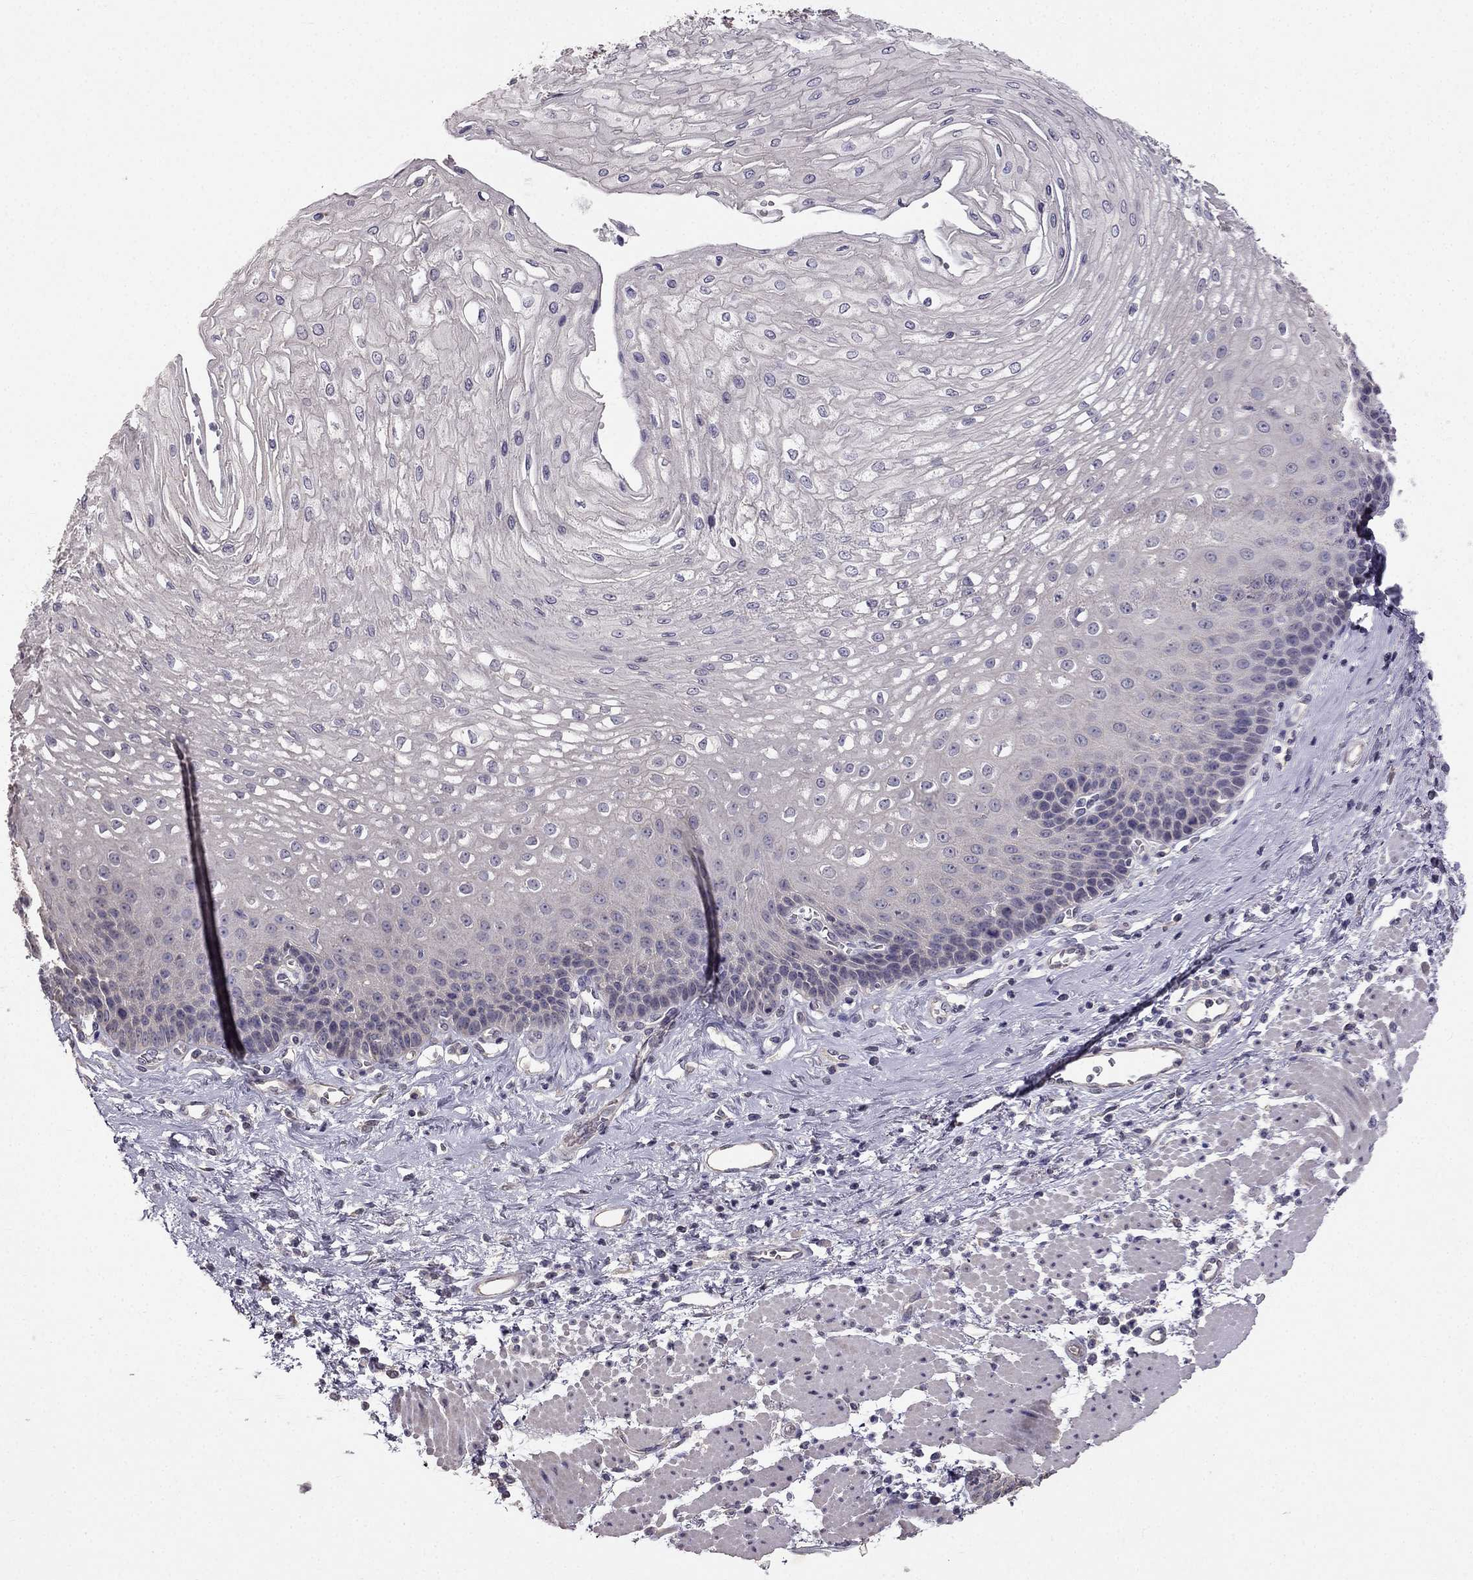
{"staining": {"intensity": "negative", "quantity": "none", "location": "none"}, "tissue": "esophagus", "cell_type": "Squamous epithelial cells", "image_type": "normal", "snomed": [{"axis": "morphology", "description": "Normal tissue, NOS"}, {"axis": "topography", "description": "Esophagus"}], "caption": "This is an immunohistochemistry (IHC) photomicrograph of unremarkable esophagus. There is no expression in squamous epithelial cells.", "gene": "HSFX1", "patient": {"sex": "female", "age": 62}}